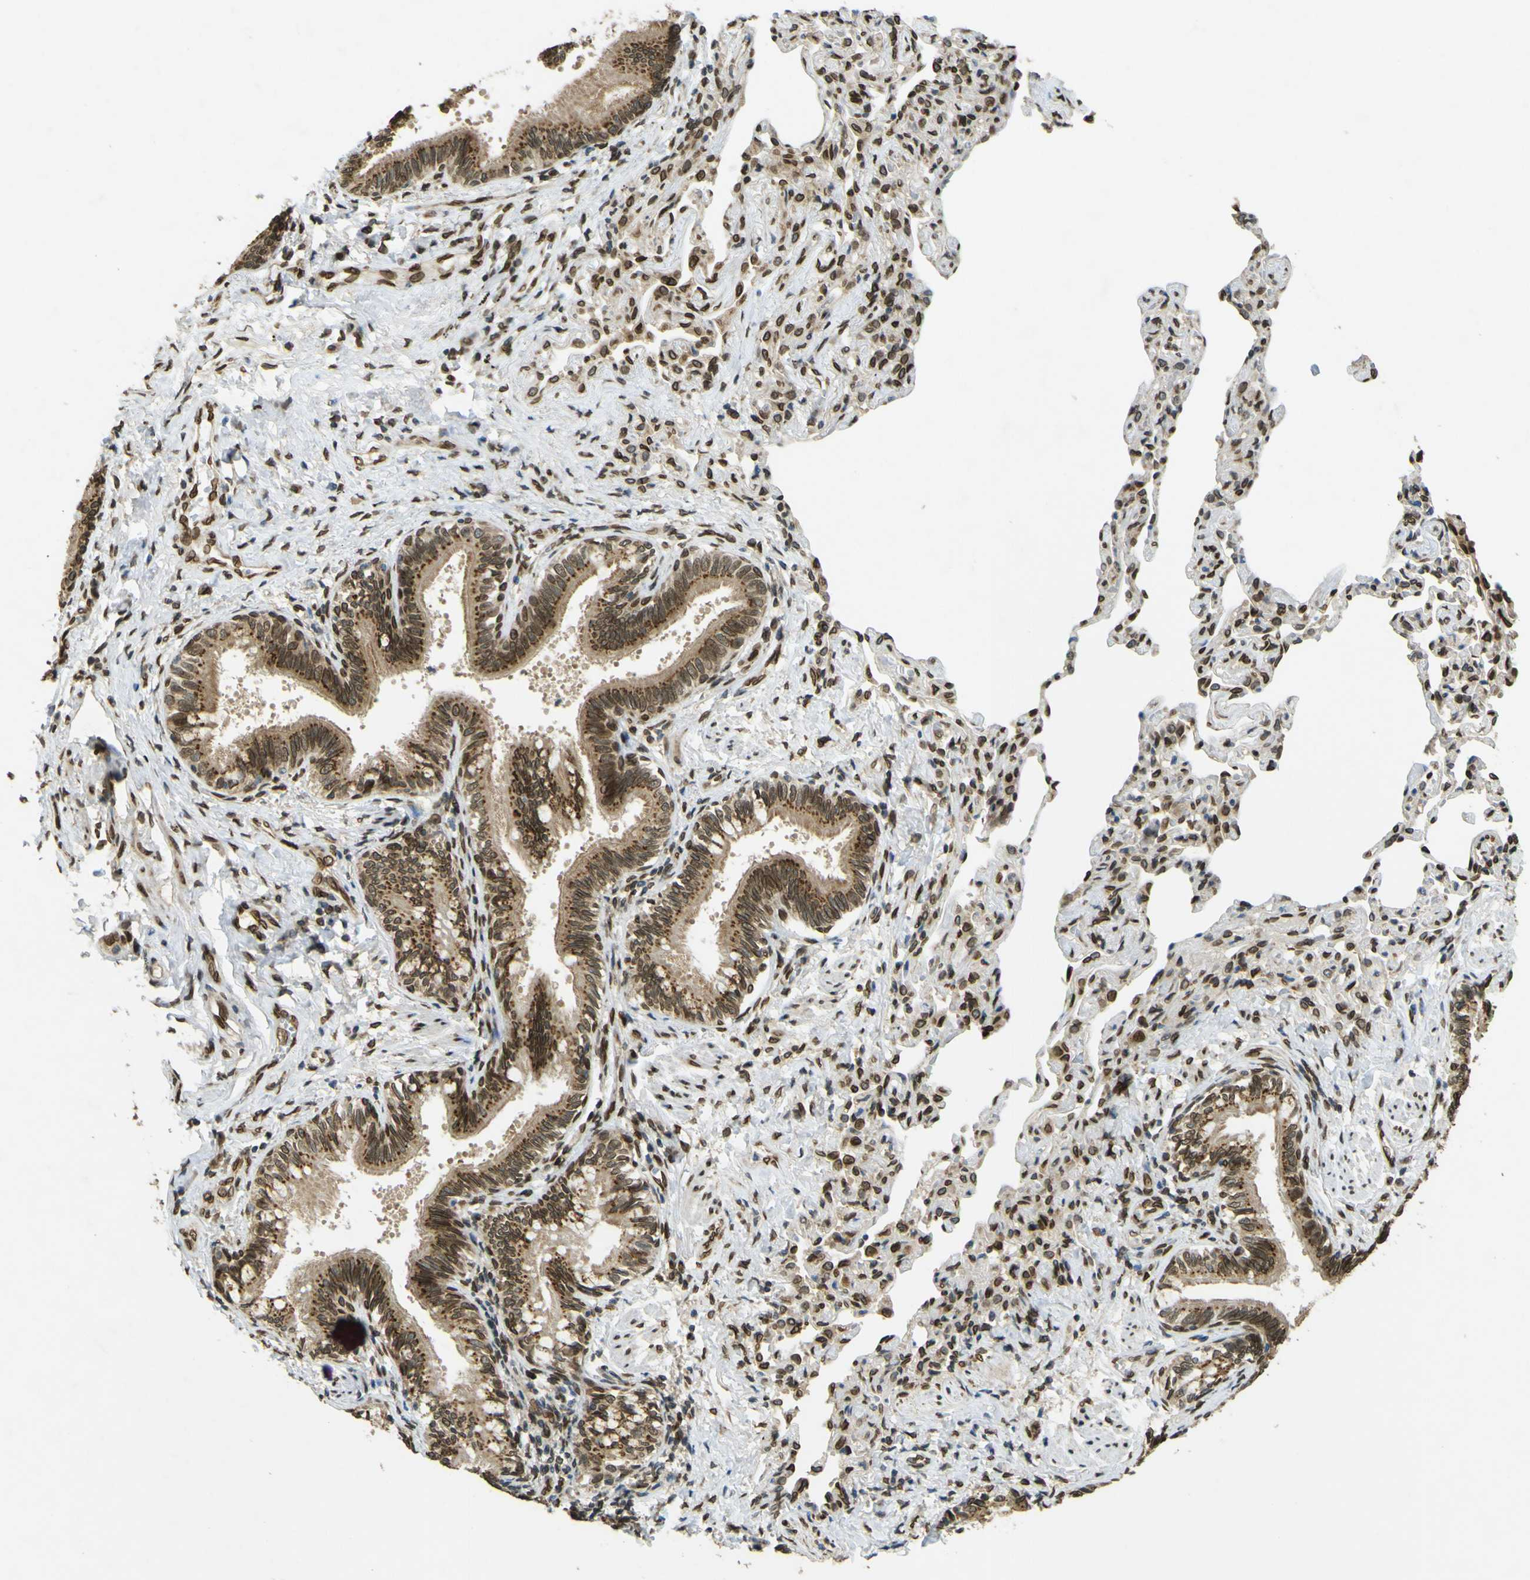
{"staining": {"intensity": "strong", "quantity": ">75%", "location": "cytoplasmic/membranous,nuclear"}, "tissue": "bronchus", "cell_type": "Respiratory epithelial cells", "image_type": "normal", "snomed": [{"axis": "morphology", "description": "Normal tissue, NOS"}, {"axis": "topography", "description": "Bronchus"}, {"axis": "topography", "description": "Lung"}], "caption": "Human bronchus stained with a brown dye displays strong cytoplasmic/membranous,nuclear positive staining in about >75% of respiratory epithelial cells.", "gene": "GALNT1", "patient": {"sex": "male", "age": 64}}